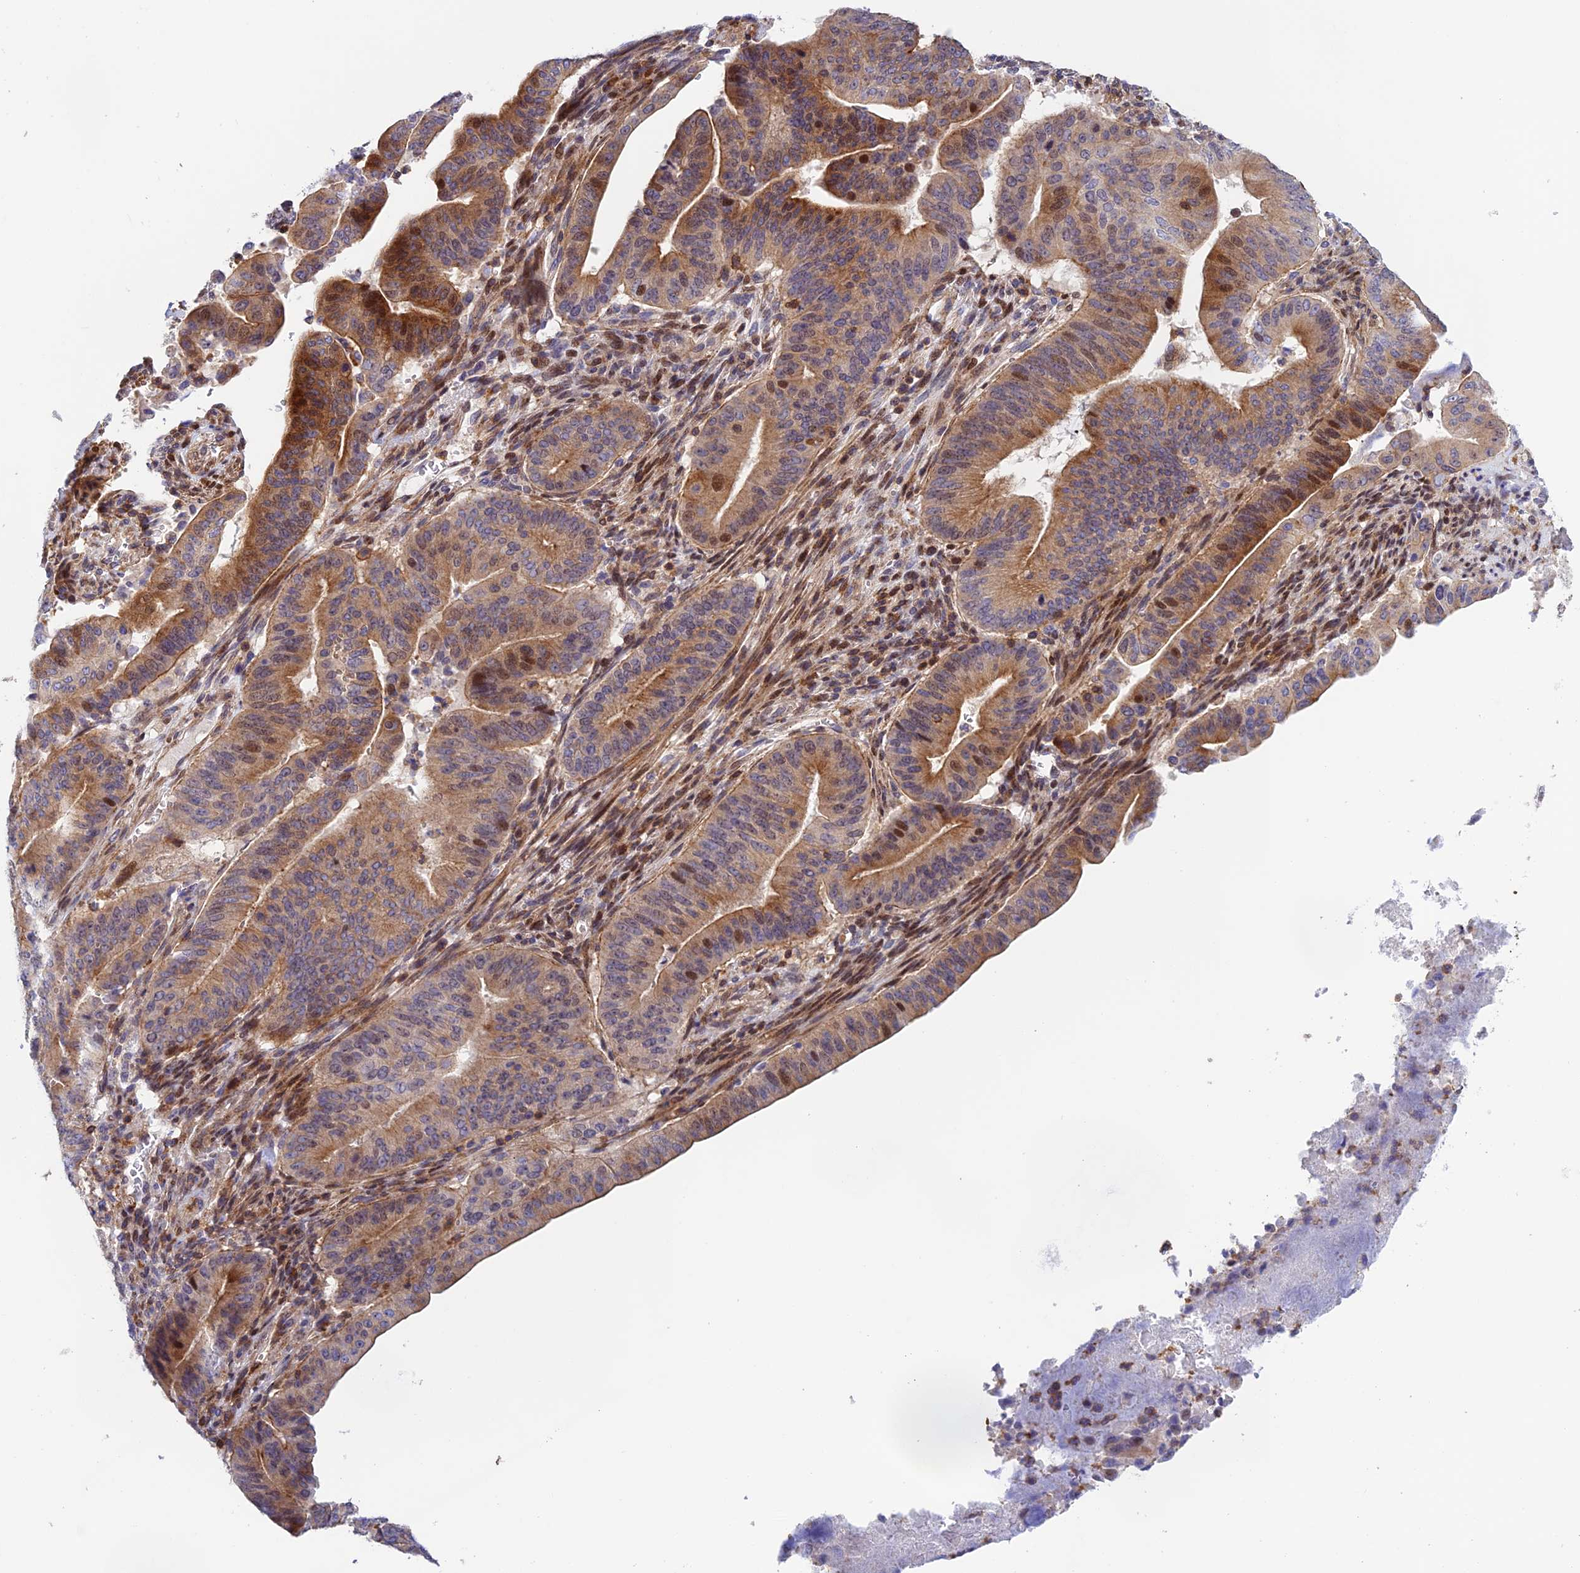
{"staining": {"intensity": "moderate", "quantity": ">75%", "location": "cytoplasmic/membranous,nuclear"}, "tissue": "pancreatic cancer", "cell_type": "Tumor cells", "image_type": "cancer", "snomed": [{"axis": "morphology", "description": "Adenocarcinoma, NOS"}, {"axis": "topography", "description": "Pancreas"}], "caption": "Immunohistochemistry staining of adenocarcinoma (pancreatic), which displays medium levels of moderate cytoplasmic/membranous and nuclear positivity in approximately >75% of tumor cells indicating moderate cytoplasmic/membranous and nuclear protein expression. The staining was performed using DAB (brown) for protein detection and nuclei were counterstained in hematoxylin (blue).", "gene": "PRIM1", "patient": {"sex": "female", "age": 77}}